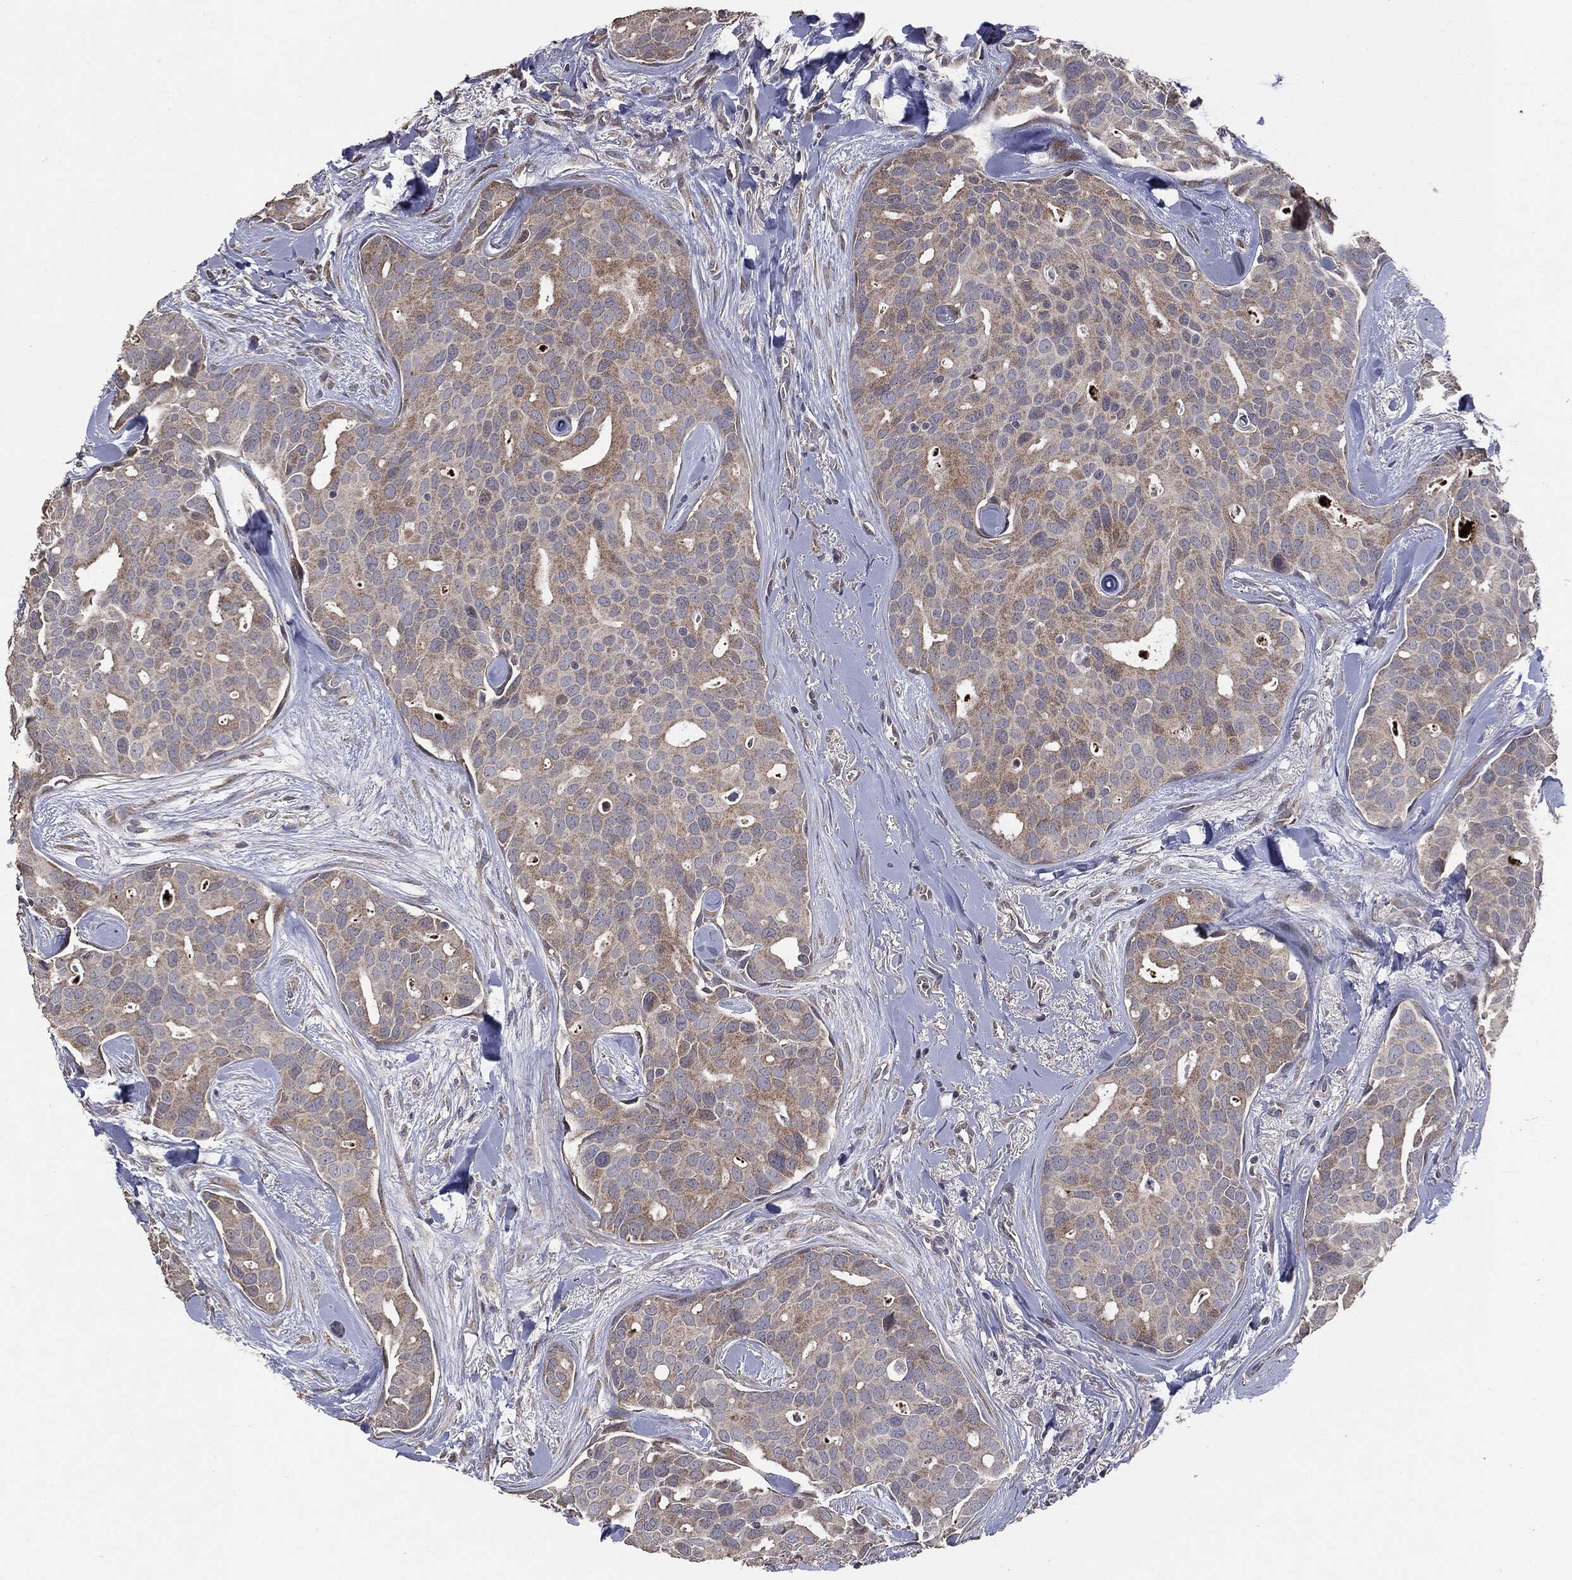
{"staining": {"intensity": "moderate", "quantity": "<25%", "location": "cytoplasmic/membranous"}, "tissue": "breast cancer", "cell_type": "Tumor cells", "image_type": "cancer", "snomed": [{"axis": "morphology", "description": "Duct carcinoma"}, {"axis": "topography", "description": "Breast"}], "caption": "Human breast cancer stained with a protein marker reveals moderate staining in tumor cells.", "gene": "MTOR", "patient": {"sex": "female", "age": 54}}